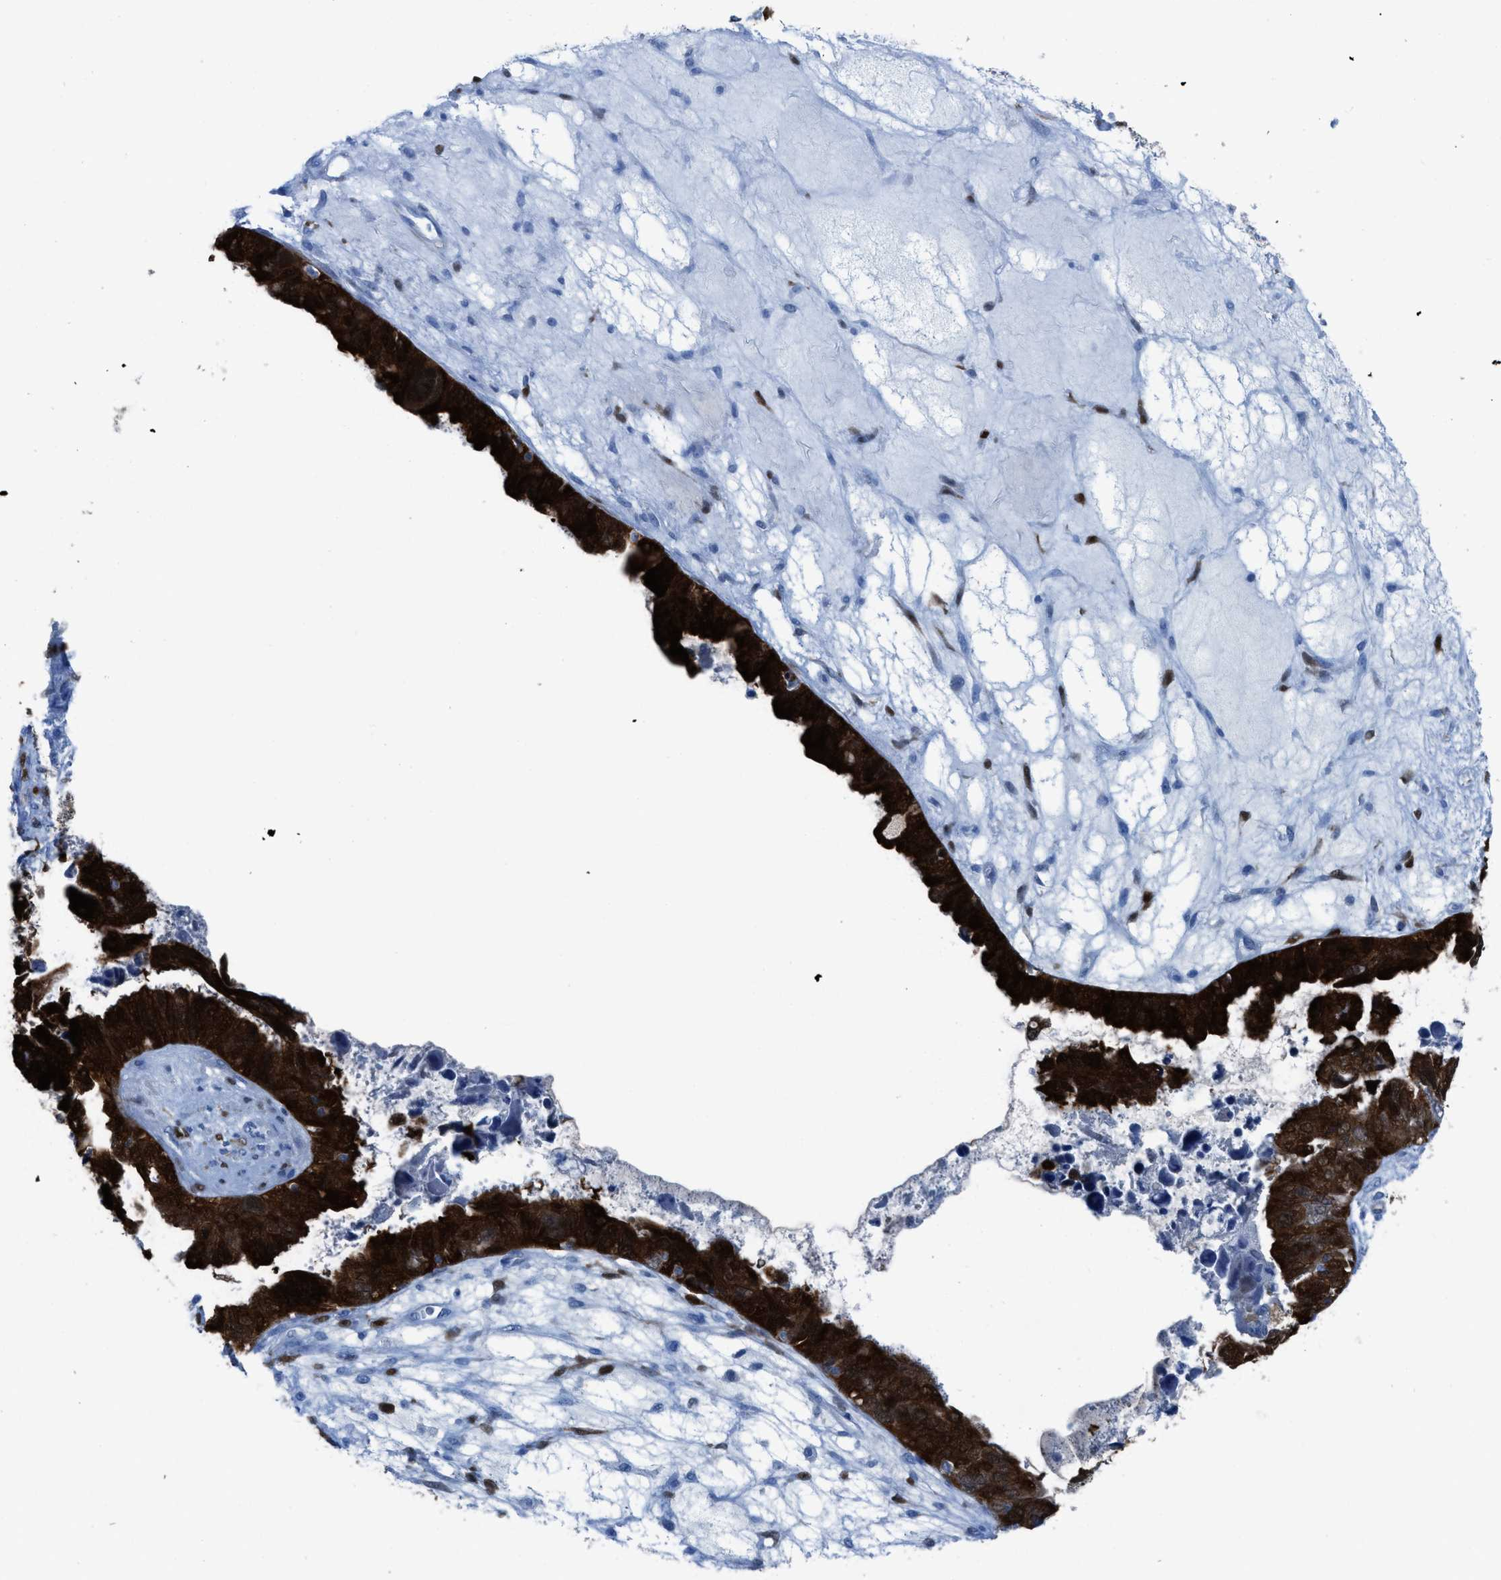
{"staining": {"intensity": "strong", "quantity": ">75%", "location": "cytoplasmic/membranous,nuclear"}, "tissue": "ovarian cancer", "cell_type": "Tumor cells", "image_type": "cancer", "snomed": [{"axis": "morphology", "description": "Cystadenocarcinoma, serous, NOS"}, {"axis": "topography", "description": "Ovary"}], "caption": "High-magnification brightfield microscopy of ovarian cancer (serous cystadenocarcinoma) stained with DAB (brown) and counterstained with hematoxylin (blue). tumor cells exhibit strong cytoplasmic/membranous and nuclear staining is present in approximately>75% of cells.", "gene": "CDKN2A", "patient": {"sex": "female", "age": 79}}